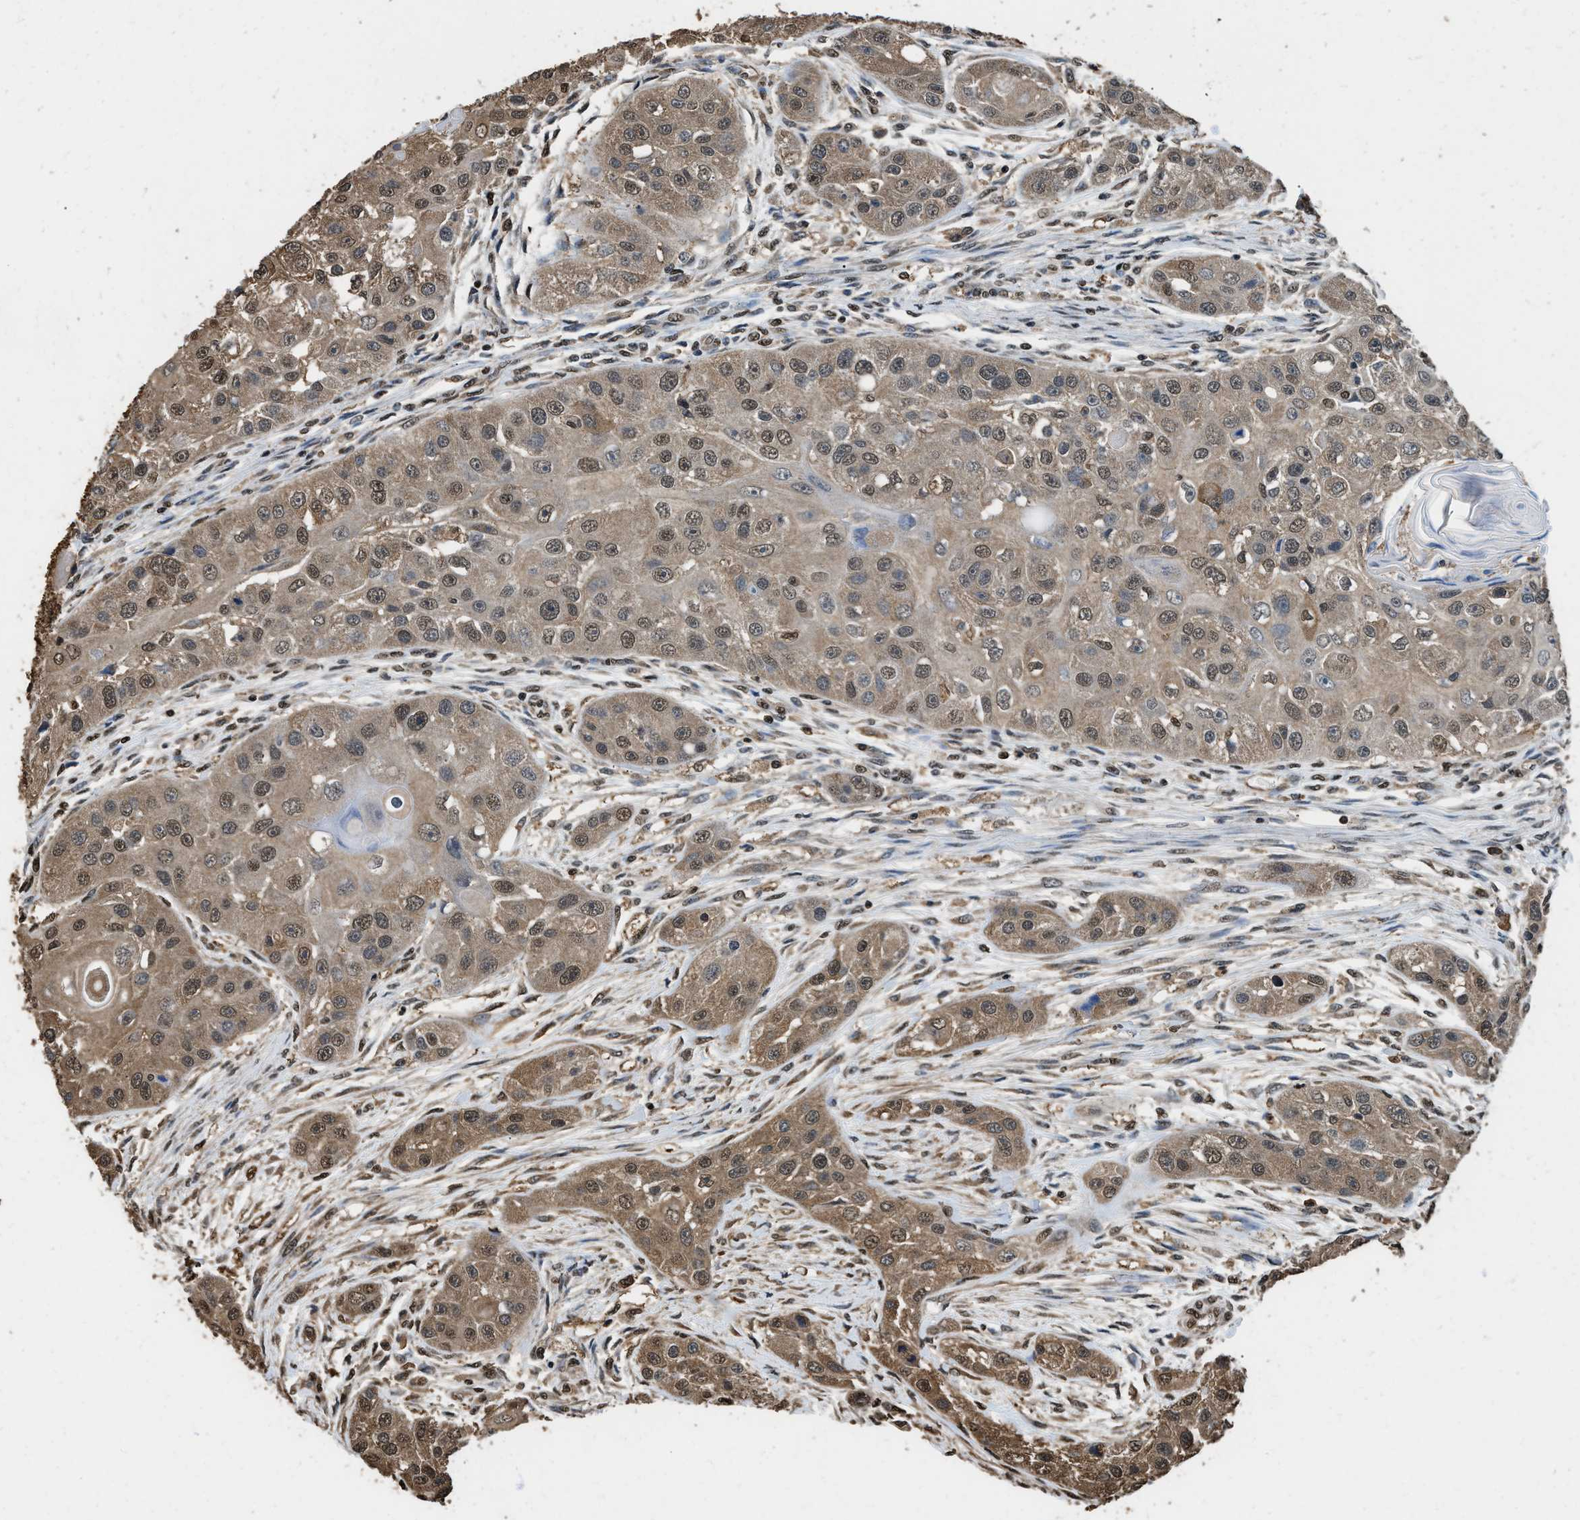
{"staining": {"intensity": "moderate", "quantity": ">75%", "location": "cytoplasmic/membranous,nuclear"}, "tissue": "head and neck cancer", "cell_type": "Tumor cells", "image_type": "cancer", "snomed": [{"axis": "morphology", "description": "Normal tissue, NOS"}, {"axis": "morphology", "description": "Squamous cell carcinoma, NOS"}, {"axis": "topography", "description": "Skeletal muscle"}, {"axis": "topography", "description": "Head-Neck"}], "caption": "The histopathology image shows staining of head and neck cancer (squamous cell carcinoma), revealing moderate cytoplasmic/membranous and nuclear protein positivity (brown color) within tumor cells. Immunohistochemistry stains the protein of interest in brown and the nuclei are stained blue.", "gene": "GAPDH", "patient": {"sex": "male", "age": 51}}